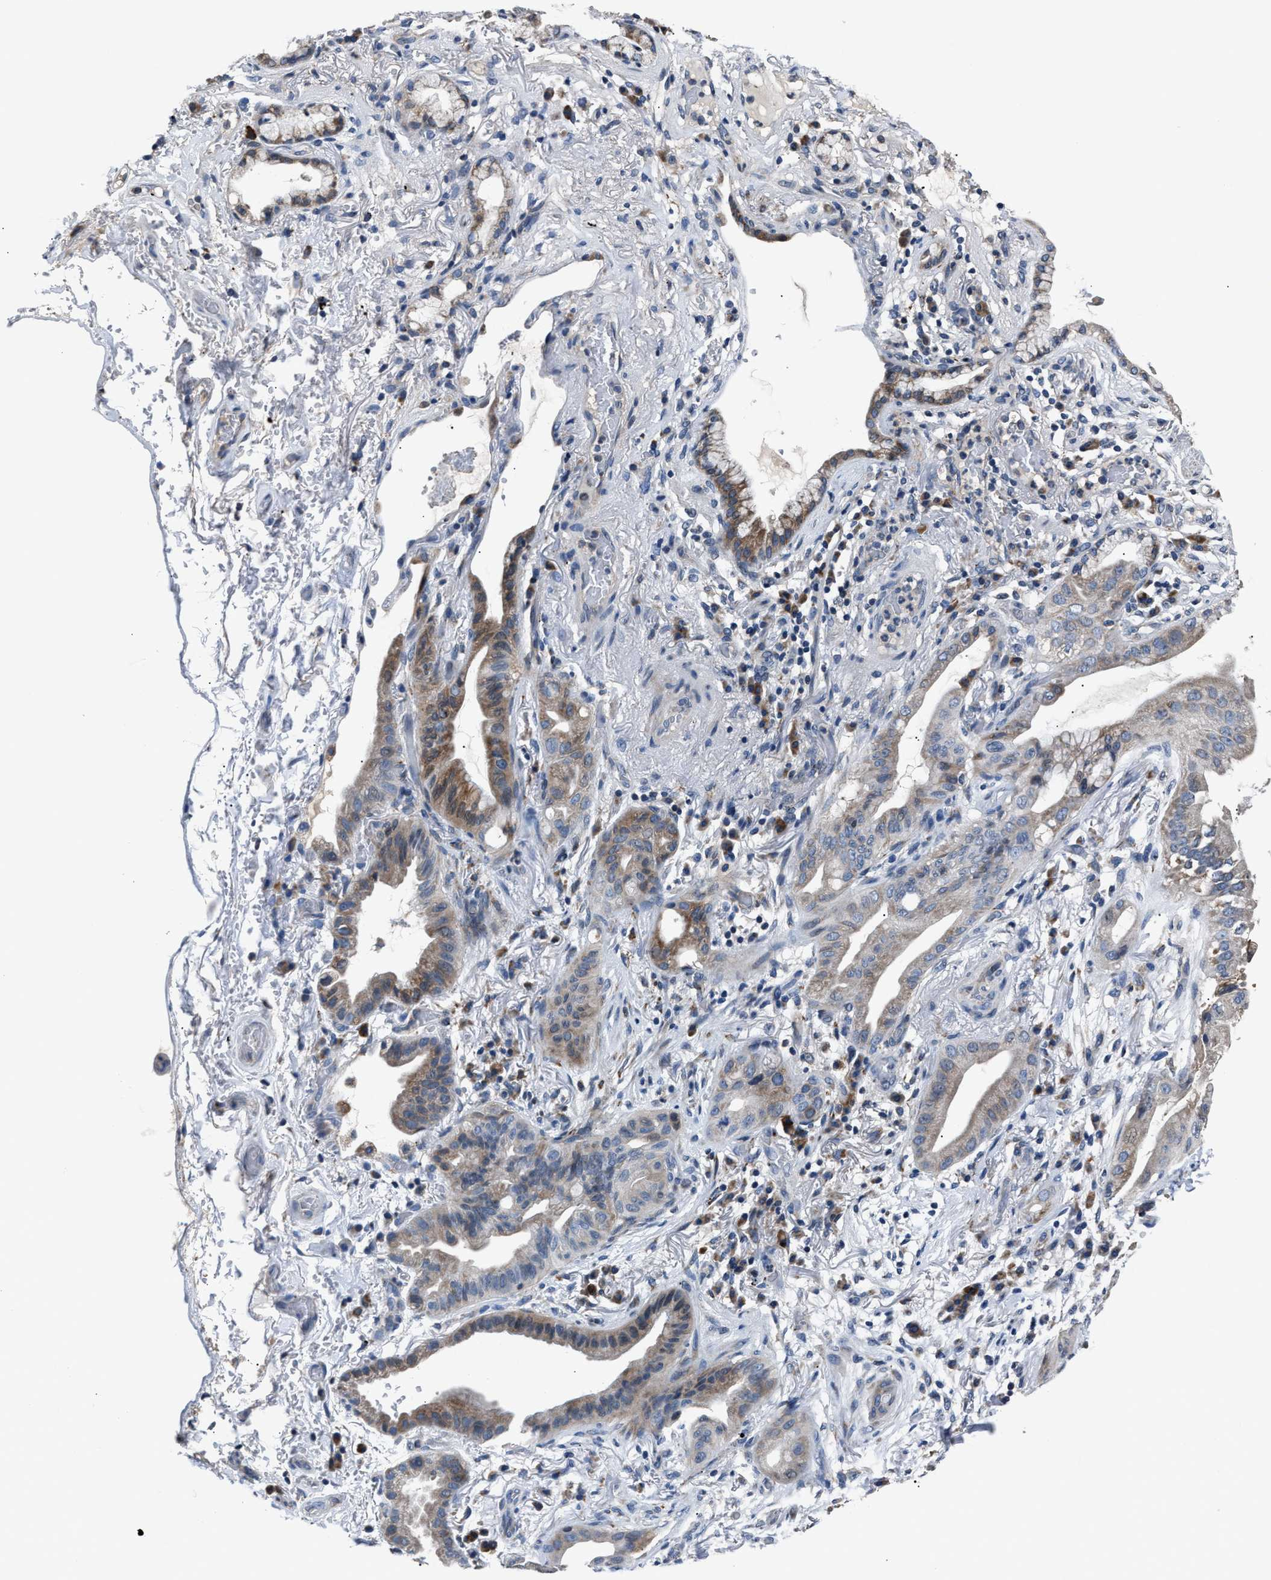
{"staining": {"intensity": "moderate", "quantity": "25%-75%", "location": "cytoplasmic/membranous"}, "tissue": "lung cancer", "cell_type": "Tumor cells", "image_type": "cancer", "snomed": [{"axis": "morphology", "description": "Normal tissue, NOS"}, {"axis": "morphology", "description": "Adenocarcinoma, NOS"}, {"axis": "topography", "description": "Bronchus"}, {"axis": "topography", "description": "Lung"}], "caption": "Moderate cytoplasmic/membranous positivity is appreciated in approximately 25%-75% of tumor cells in lung adenocarcinoma.", "gene": "DNAJC24", "patient": {"sex": "female", "age": 70}}